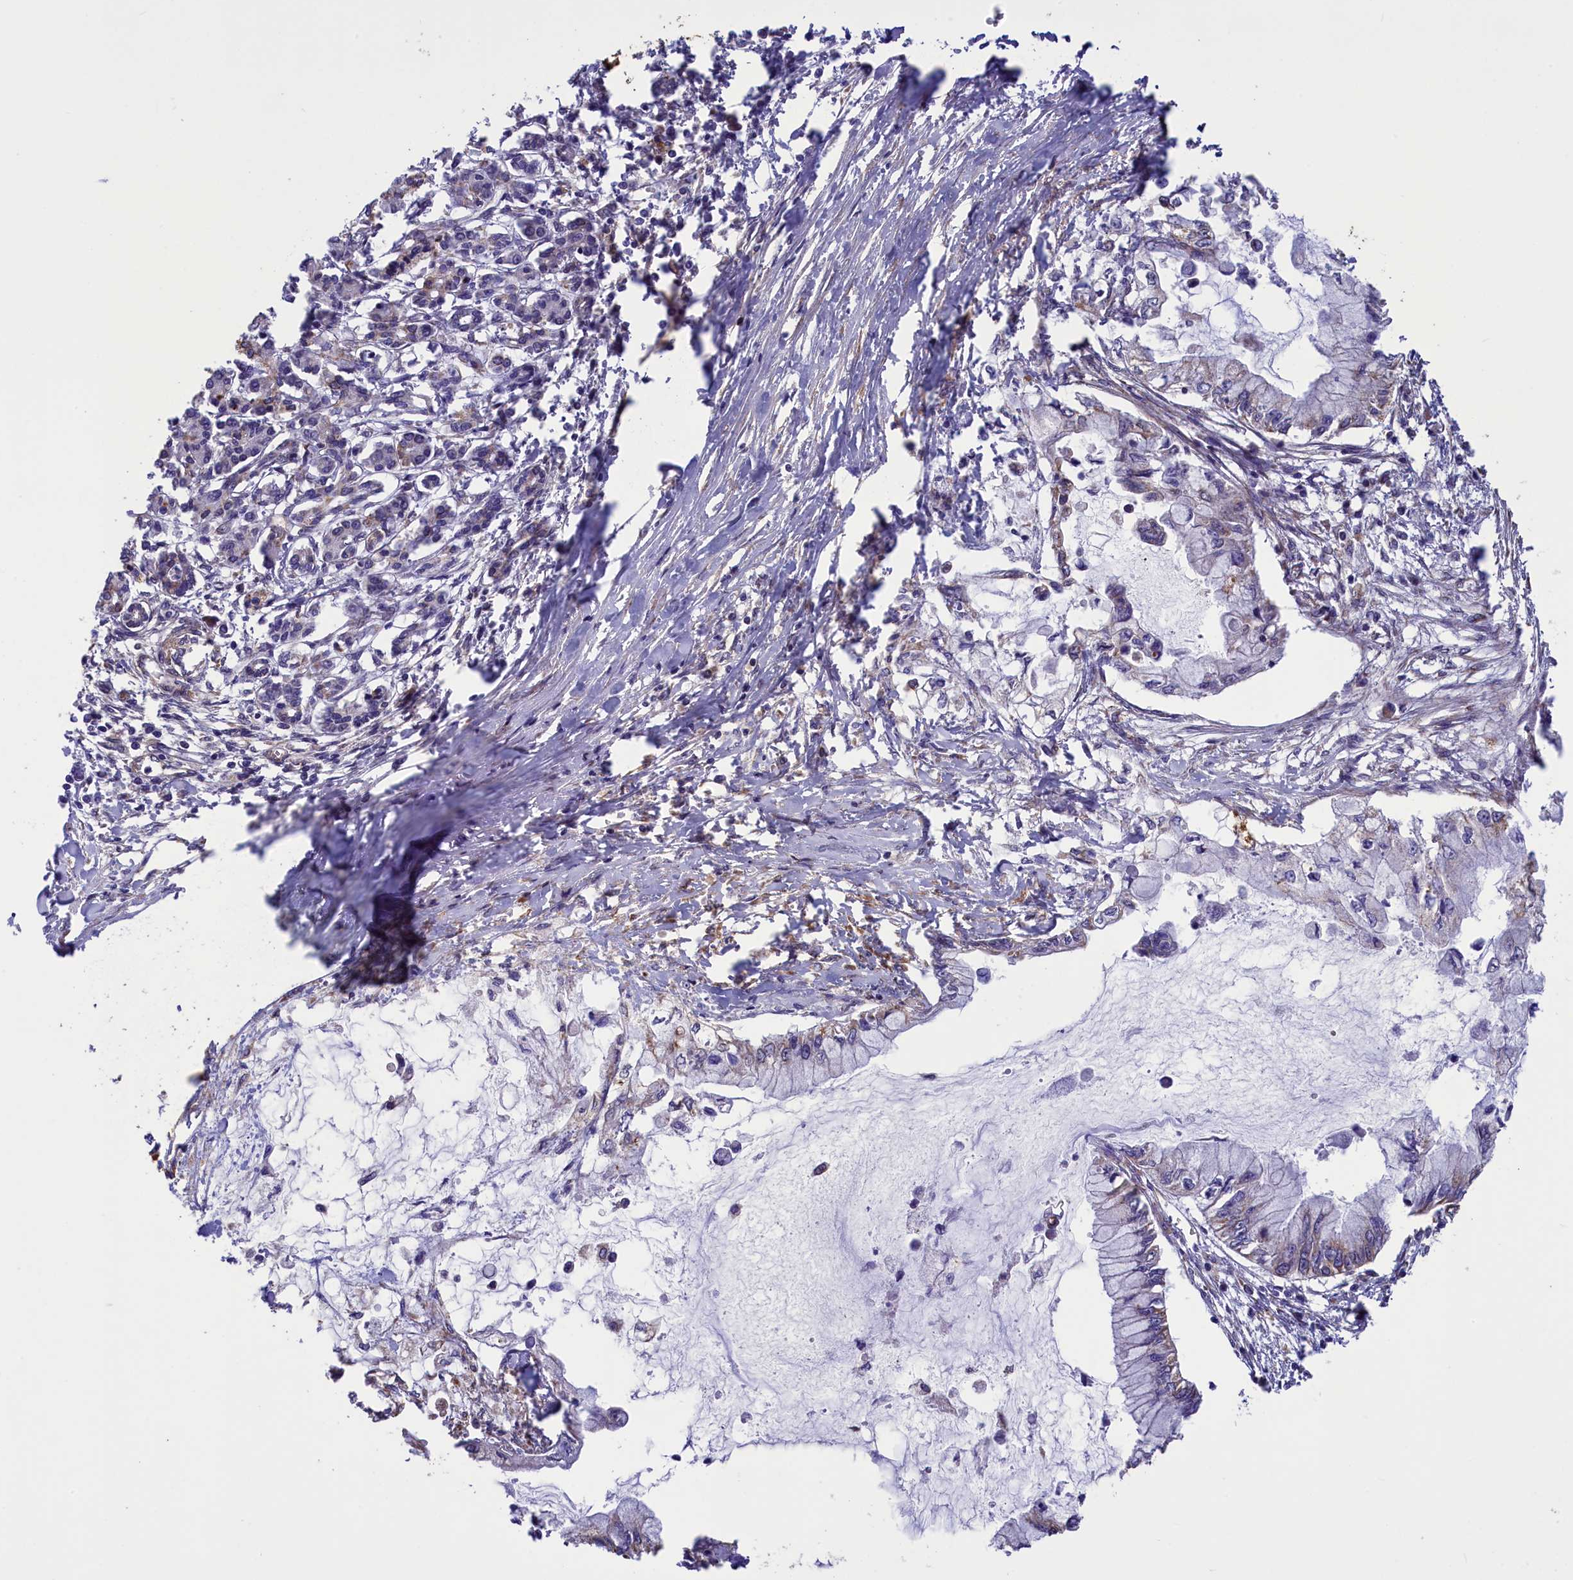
{"staining": {"intensity": "negative", "quantity": "none", "location": "none"}, "tissue": "pancreatic cancer", "cell_type": "Tumor cells", "image_type": "cancer", "snomed": [{"axis": "morphology", "description": "Adenocarcinoma, NOS"}, {"axis": "topography", "description": "Pancreas"}], "caption": "Pancreatic cancer (adenocarcinoma) was stained to show a protein in brown. There is no significant expression in tumor cells. (Stains: DAB (3,3'-diaminobenzidine) immunohistochemistry (IHC) with hematoxylin counter stain, Microscopy: brightfield microscopy at high magnification).", "gene": "ACAD8", "patient": {"sex": "male", "age": 48}}